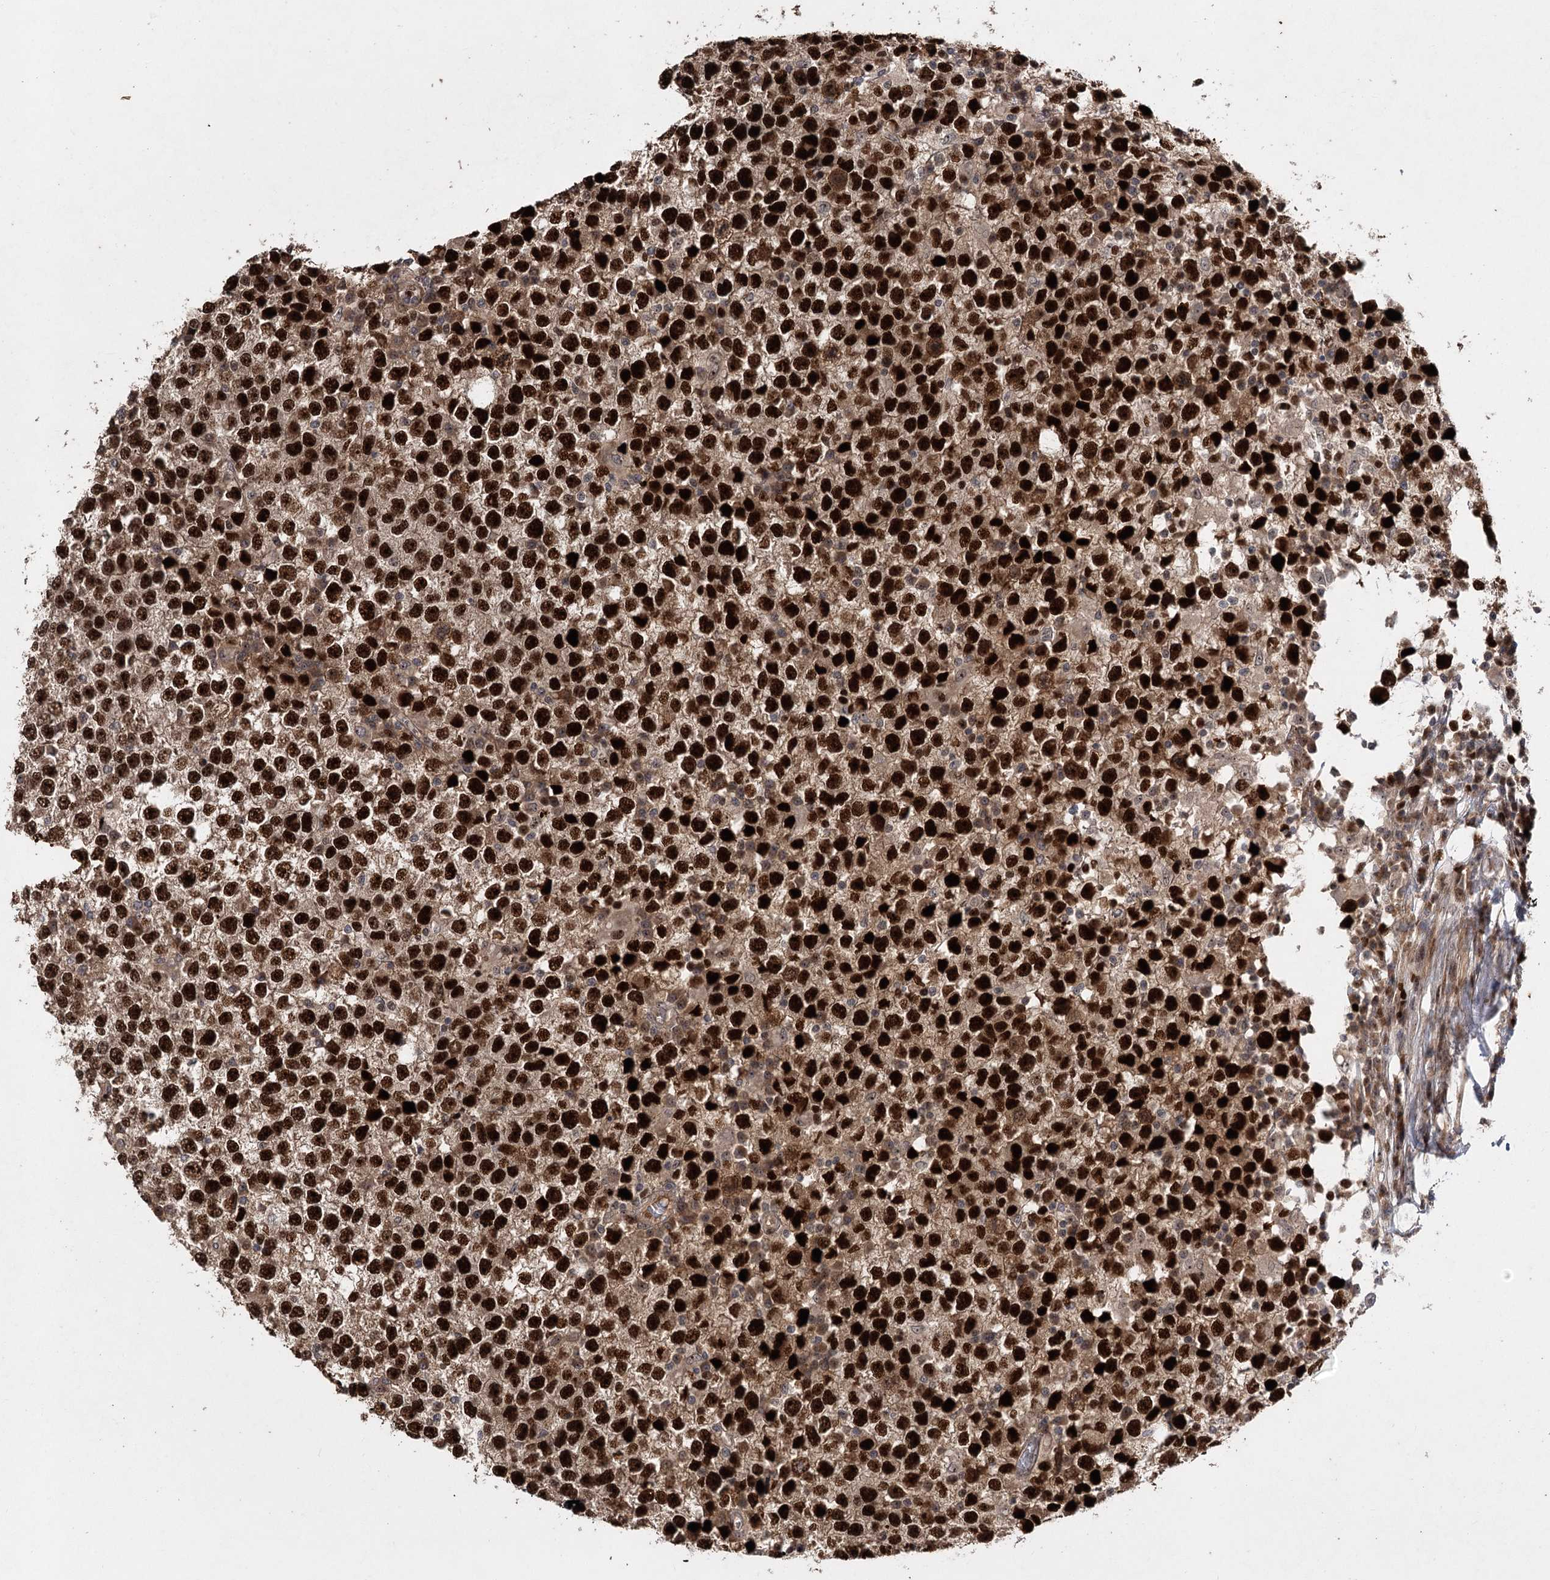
{"staining": {"intensity": "strong", "quantity": ">75%", "location": "nuclear"}, "tissue": "testis cancer", "cell_type": "Tumor cells", "image_type": "cancer", "snomed": [{"axis": "morphology", "description": "Seminoma, NOS"}, {"axis": "topography", "description": "Testis"}], "caption": "Brown immunohistochemical staining in human testis cancer shows strong nuclear staining in about >75% of tumor cells.", "gene": "PIK3C2A", "patient": {"sex": "male", "age": 65}}